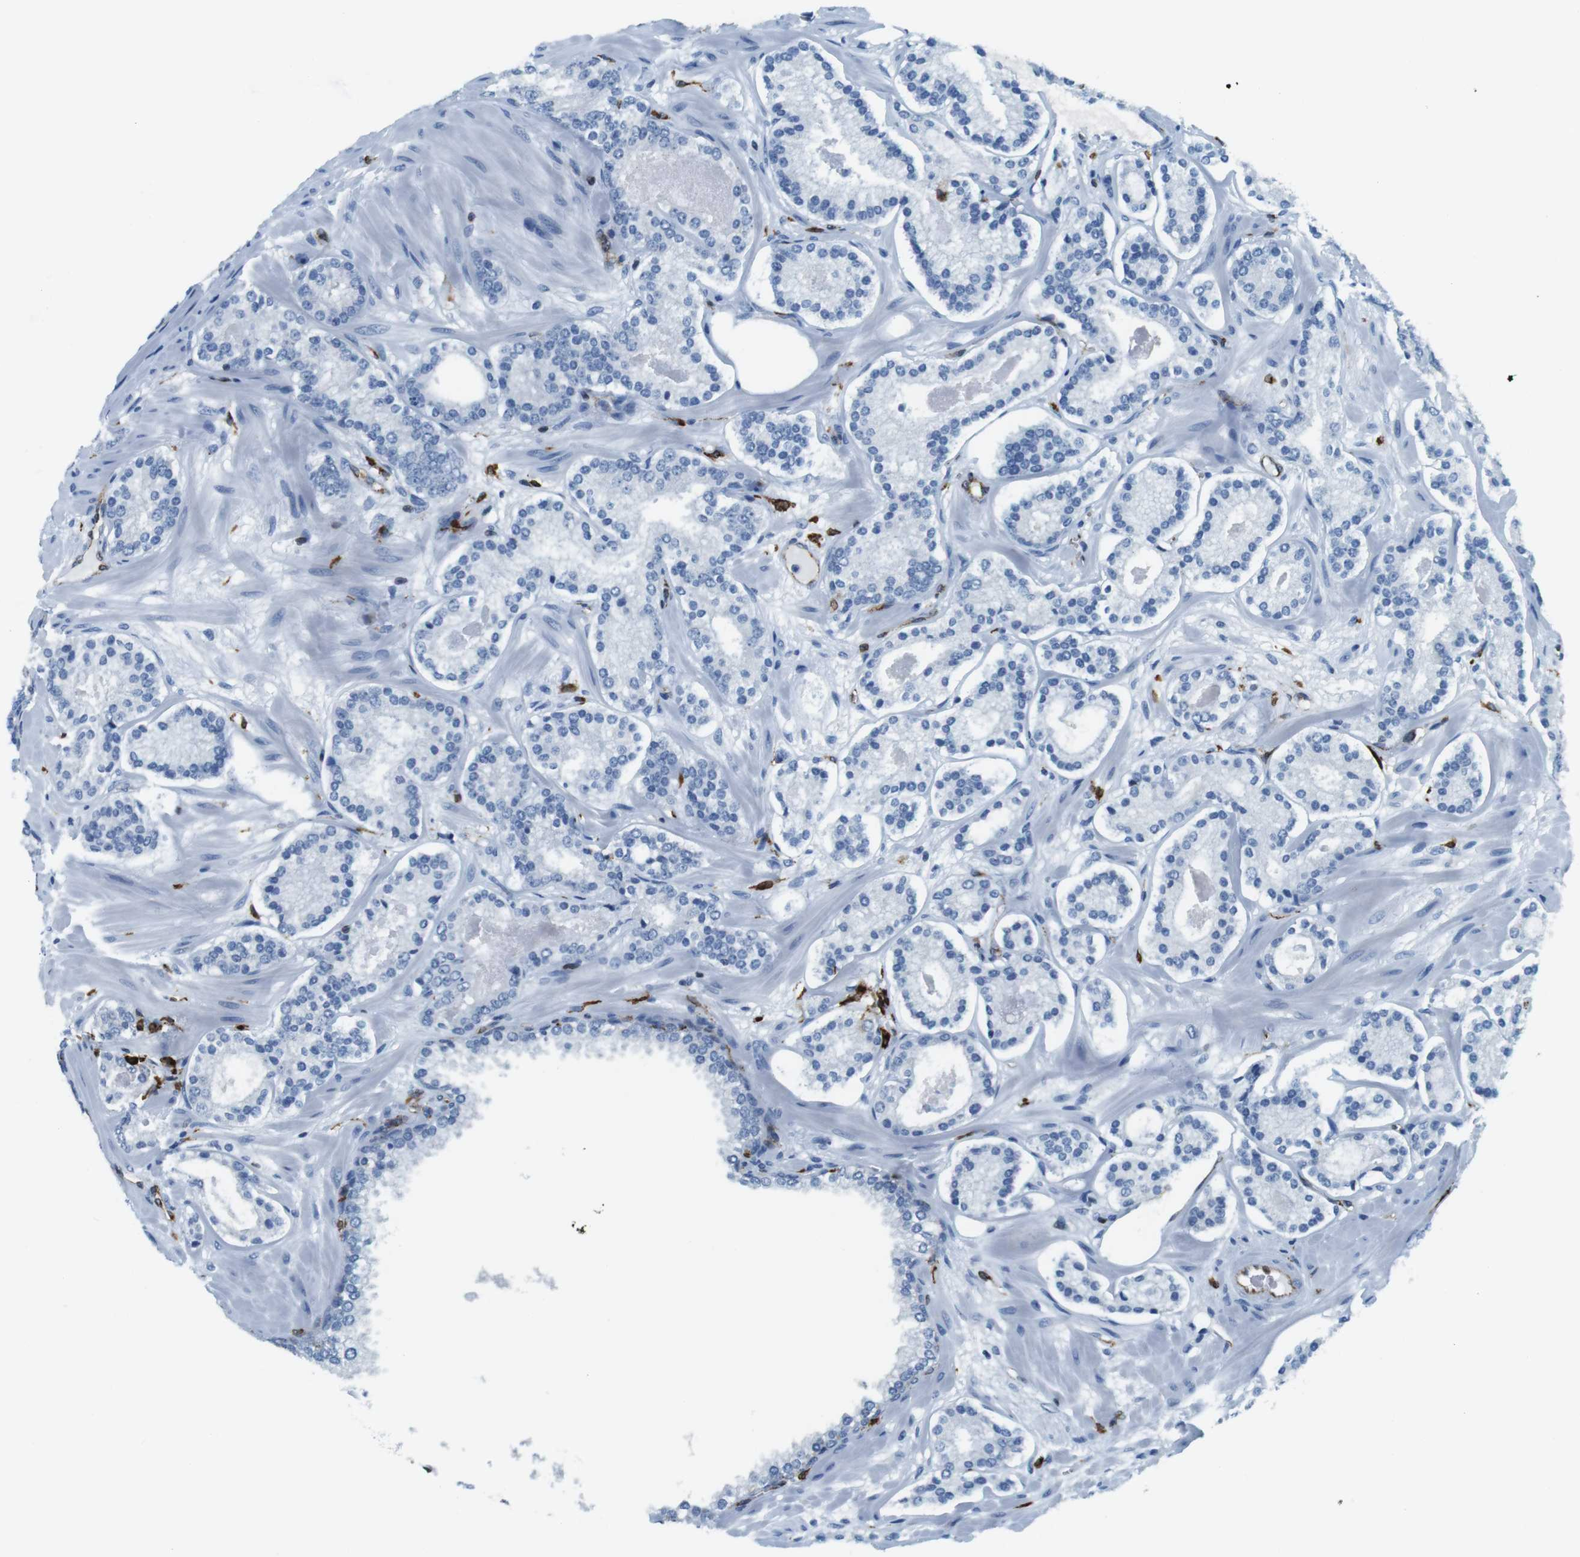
{"staining": {"intensity": "negative", "quantity": "none", "location": "none"}, "tissue": "prostate cancer", "cell_type": "Tumor cells", "image_type": "cancer", "snomed": [{"axis": "morphology", "description": "Adenocarcinoma, Low grade"}, {"axis": "topography", "description": "Prostate"}], "caption": "High power microscopy micrograph of an immunohistochemistry photomicrograph of prostate cancer, revealing no significant staining in tumor cells.", "gene": "CIITA", "patient": {"sex": "male", "age": 63}}